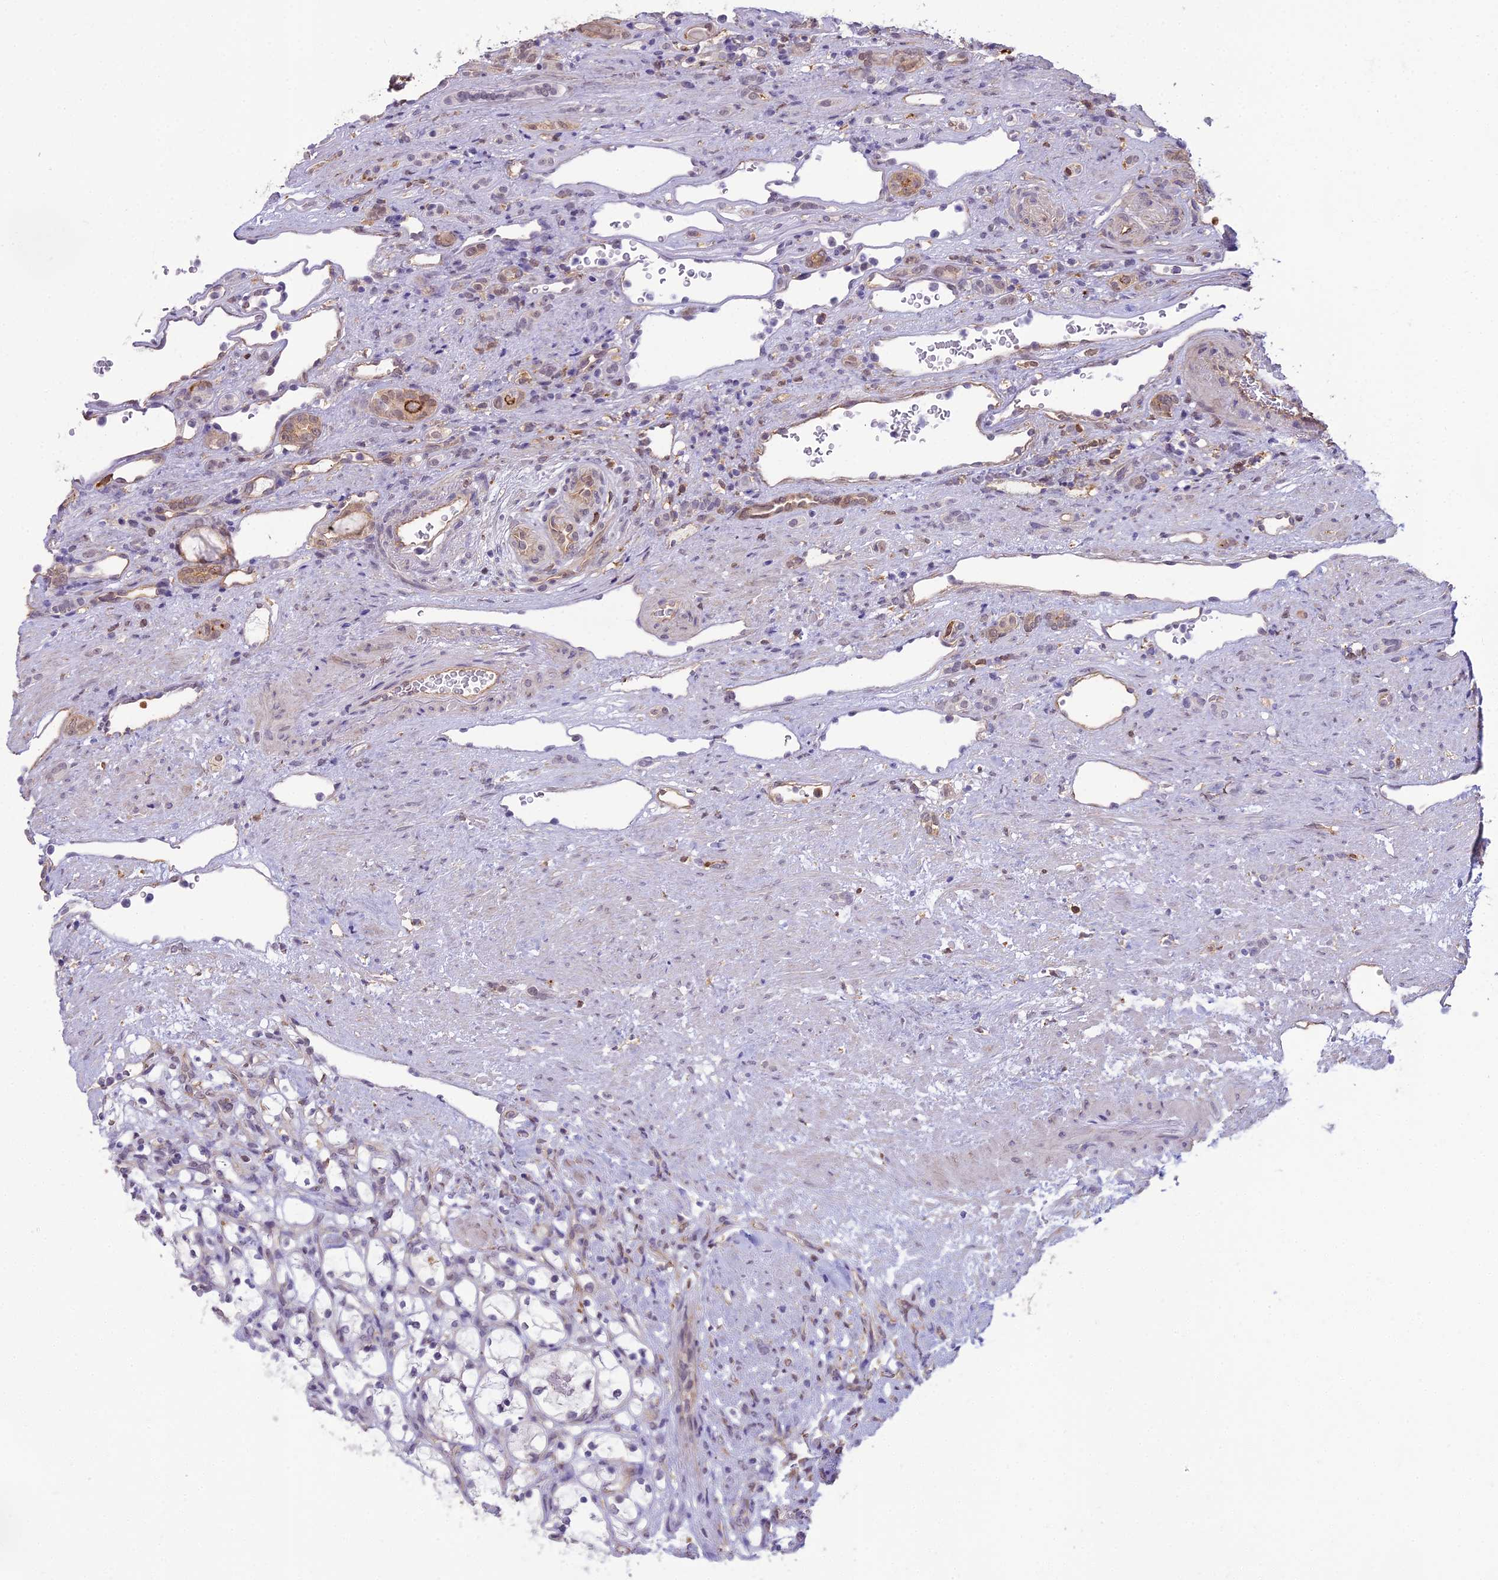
{"staining": {"intensity": "negative", "quantity": "none", "location": "none"}, "tissue": "renal cancer", "cell_type": "Tumor cells", "image_type": "cancer", "snomed": [{"axis": "morphology", "description": "Adenocarcinoma, NOS"}, {"axis": "topography", "description": "Kidney"}], "caption": "IHC of renal adenocarcinoma reveals no positivity in tumor cells.", "gene": "BLNK", "patient": {"sex": "female", "age": 69}}